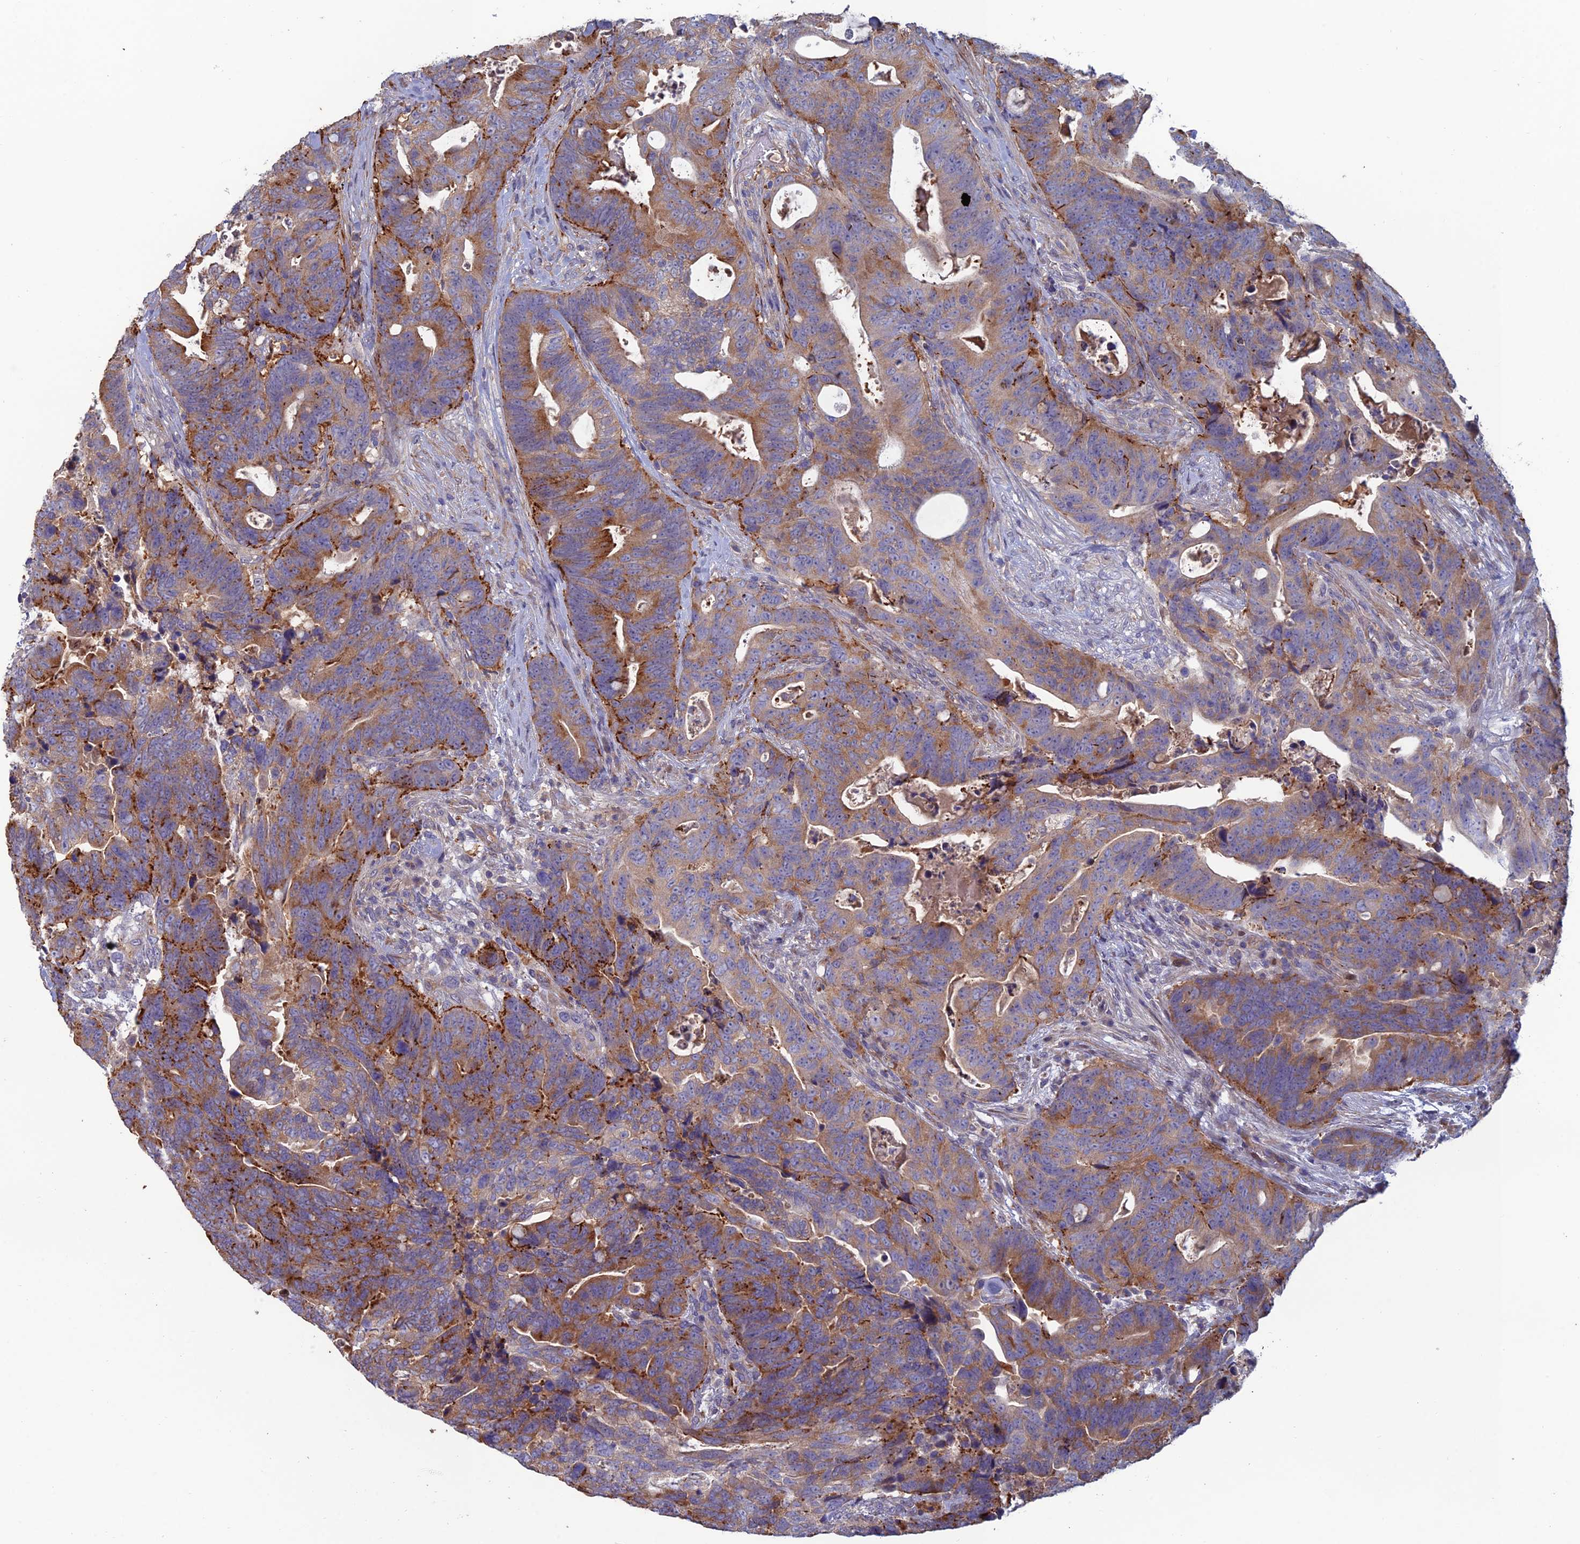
{"staining": {"intensity": "moderate", "quantity": ">75%", "location": "cytoplasmic/membranous"}, "tissue": "colorectal cancer", "cell_type": "Tumor cells", "image_type": "cancer", "snomed": [{"axis": "morphology", "description": "Adenocarcinoma, NOS"}, {"axis": "topography", "description": "Colon"}], "caption": "Protein analysis of colorectal cancer tissue displays moderate cytoplasmic/membranous positivity in about >75% of tumor cells.", "gene": "C15orf62", "patient": {"sex": "female", "age": 82}}